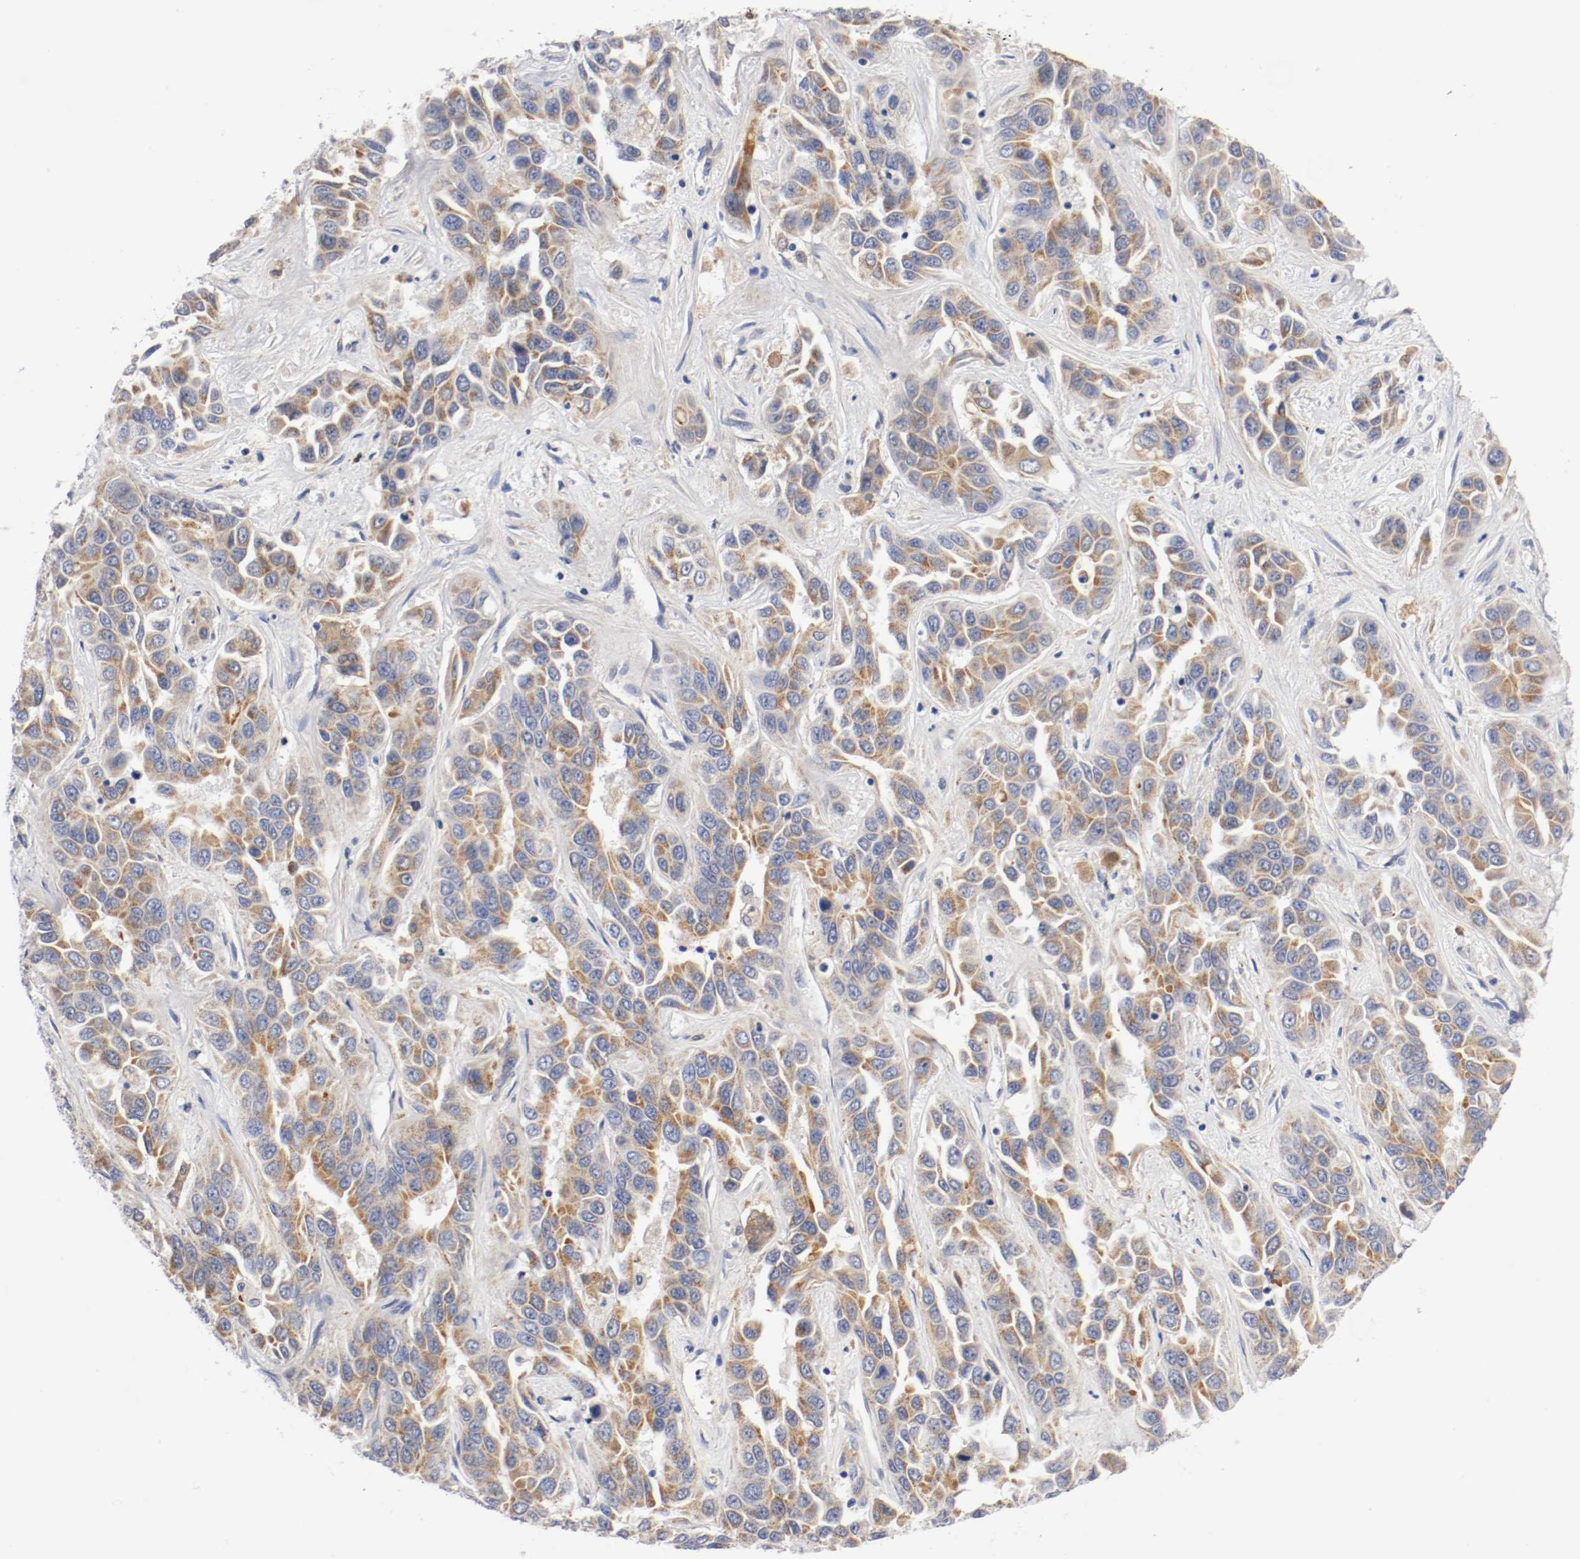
{"staining": {"intensity": "weak", "quantity": ">75%", "location": "cytoplasmic/membranous"}, "tissue": "liver cancer", "cell_type": "Tumor cells", "image_type": "cancer", "snomed": [{"axis": "morphology", "description": "Cholangiocarcinoma"}, {"axis": "topography", "description": "Liver"}], "caption": "Immunohistochemistry histopathology image of human cholangiocarcinoma (liver) stained for a protein (brown), which reveals low levels of weak cytoplasmic/membranous staining in approximately >75% of tumor cells.", "gene": "PCSK6", "patient": {"sex": "female", "age": 52}}